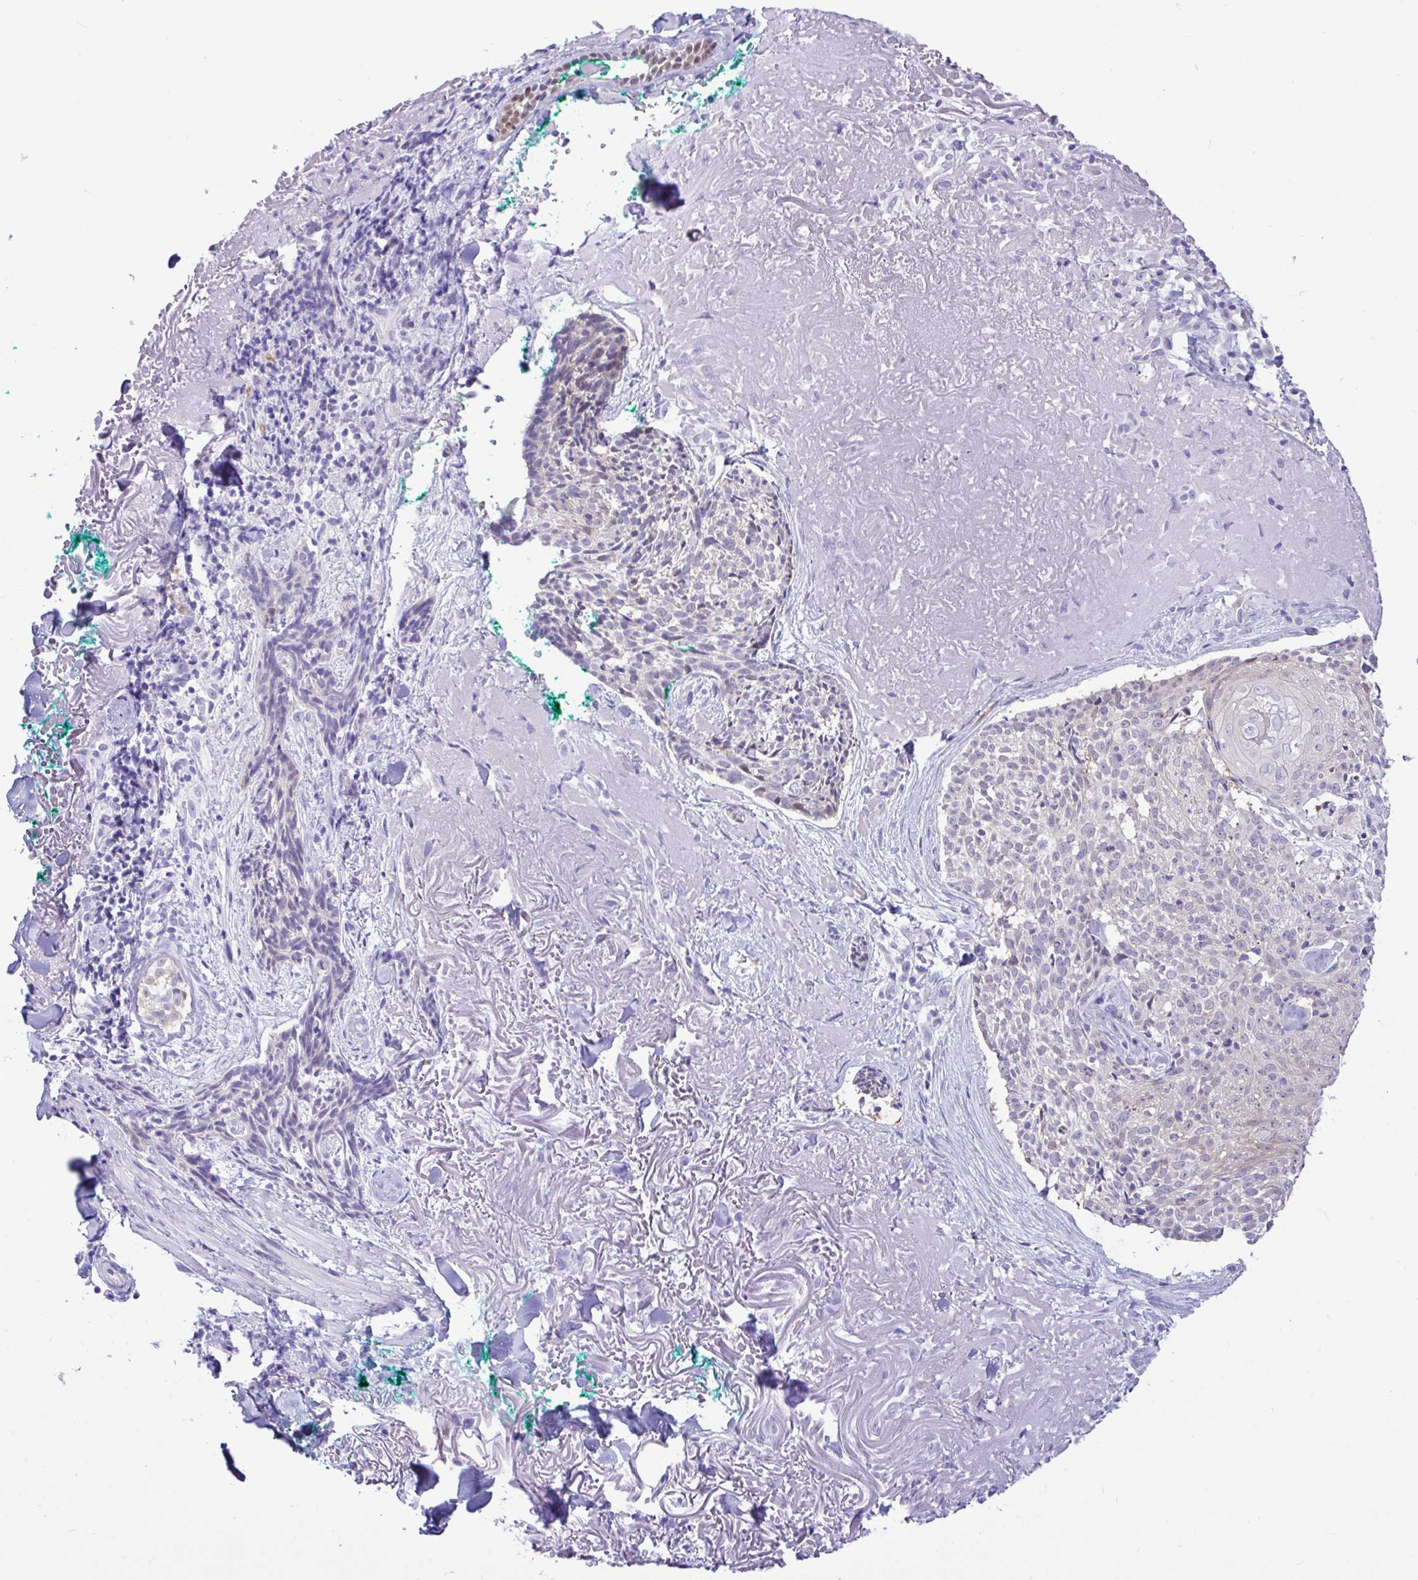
{"staining": {"intensity": "negative", "quantity": "none", "location": "none"}, "tissue": "skin cancer", "cell_type": "Tumor cells", "image_type": "cancer", "snomed": [{"axis": "morphology", "description": "Basal cell carcinoma"}, {"axis": "topography", "description": "Skin"}, {"axis": "topography", "description": "Skin of face"}], "caption": "Immunohistochemistry (IHC) of skin cancer (basal cell carcinoma) displays no positivity in tumor cells.", "gene": "ZNF485", "patient": {"sex": "female", "age": 95}}